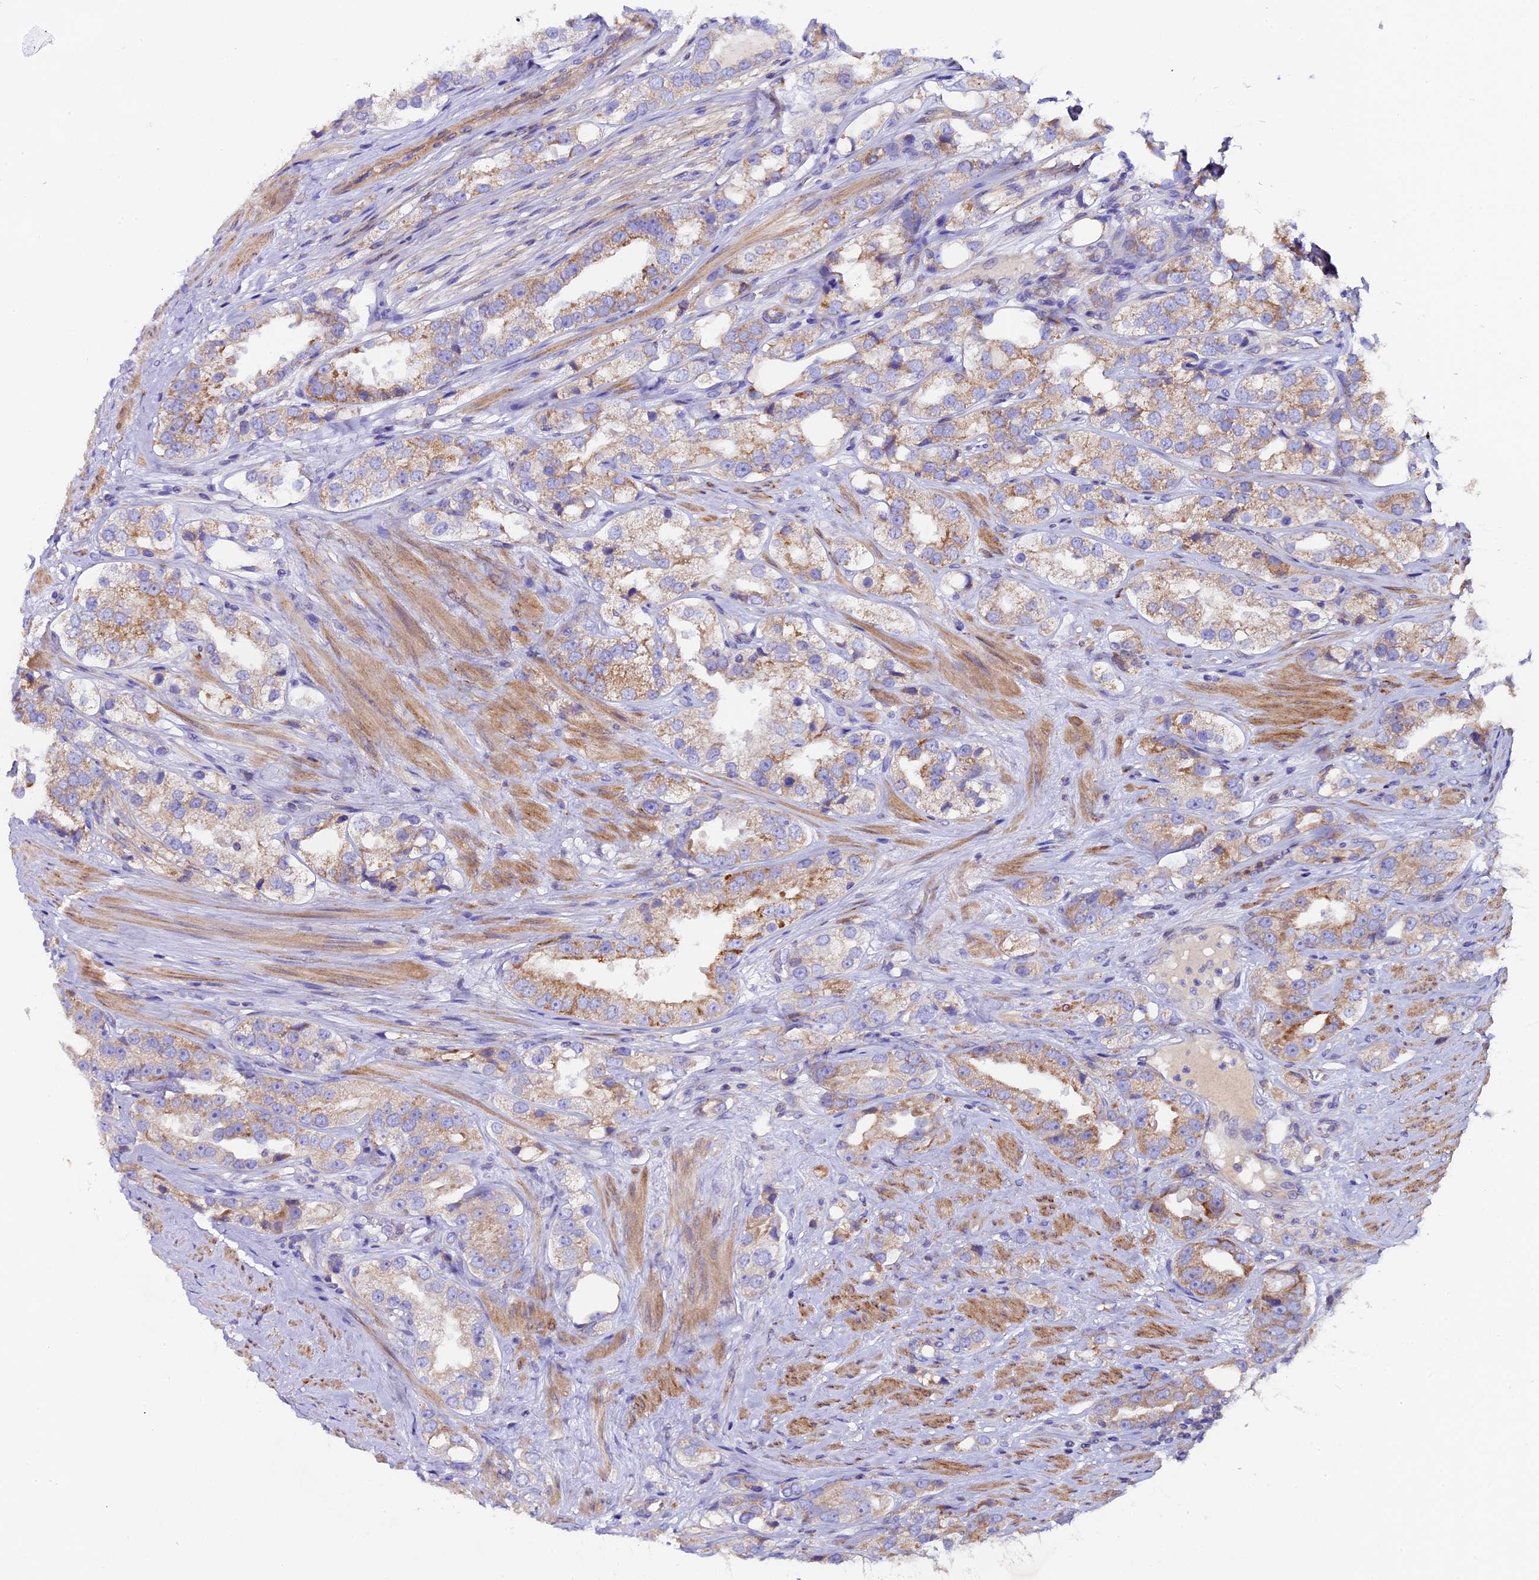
{"staining": {"intensity": "moderate", "quantity": "25%-75%", "location": "cytoplasmic/membranous"}, "tissue": "prostate cancer", "cell_type": "Tumor cells", "image_type": "cancer", "snomed": [{"axis": "morphology", "description": "Adenocarcinoma, NOS"}, {"axis": "topography", "description": "Prostate"}], "caption": "Protein expression analysis of human adenocarcinoma (prostate) reveals moderate cytoplasmic/membranous staining in approximately 25%-75% of tumor cells.", "gene": "PIGU", "patient": {"sex": "male", "age": 79}}